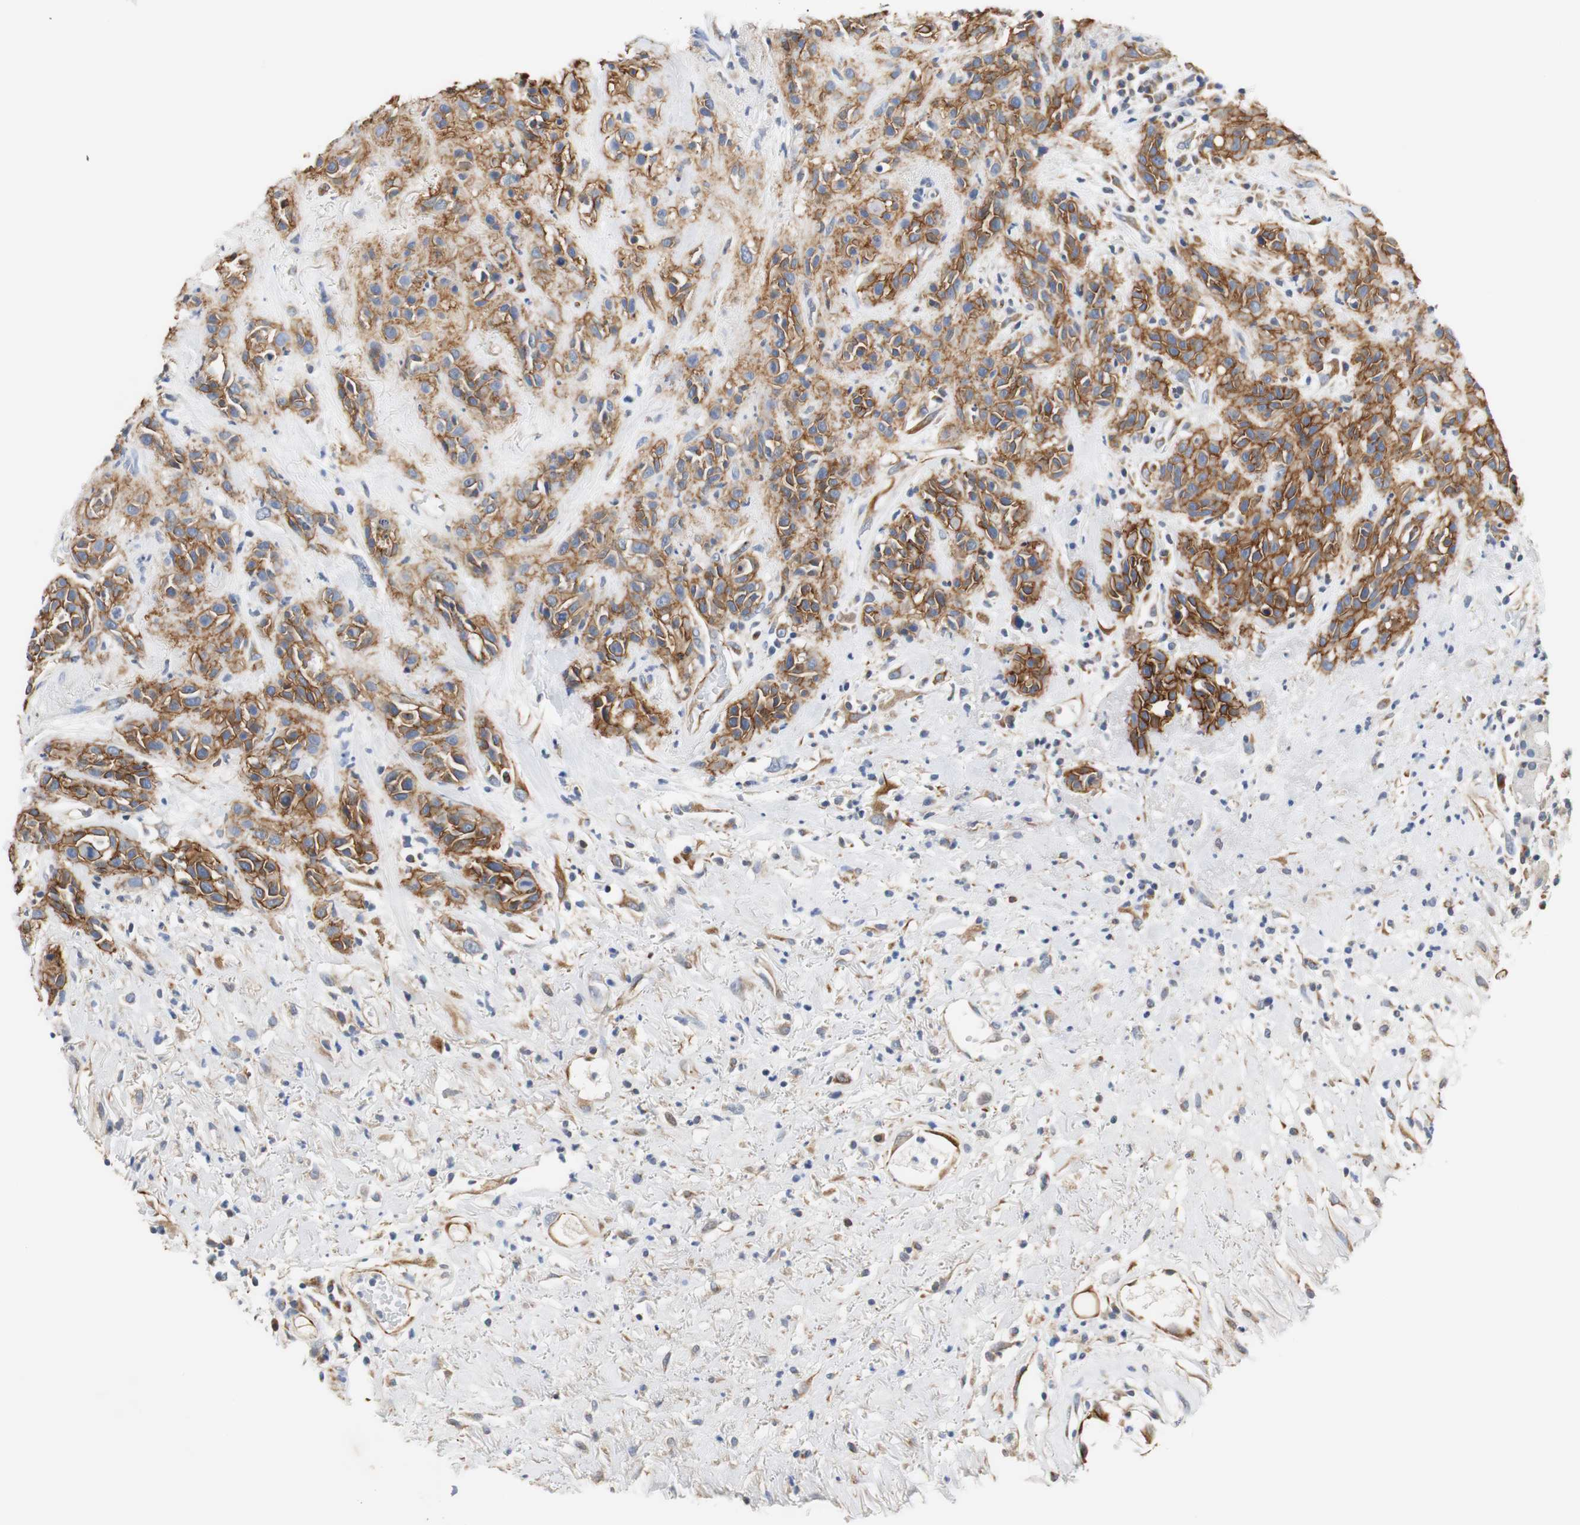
{"staining": {"intensity": "strong", "quantity": ">75%", "location": "cytoplasmic/membranous"}, "tissue": "head and neck cancer", "cell_type": "Tumor cells", "image_type": "cancer", "snomed": [{"axis": "morphology", "description": "Squamous cell carcinoma, NOS"}, {"axis": "topography", "description": "Head-Neck"}], "caption": "Tumor cells exhibit strong cytoplasmic/membranous expression in approximately >75% of cells in head and neck cancer. Ihc stains the protein in brown and the nuclei are stained blue.", "gene": "PCK1", "patient": {"sex": "male", "age": 62}}